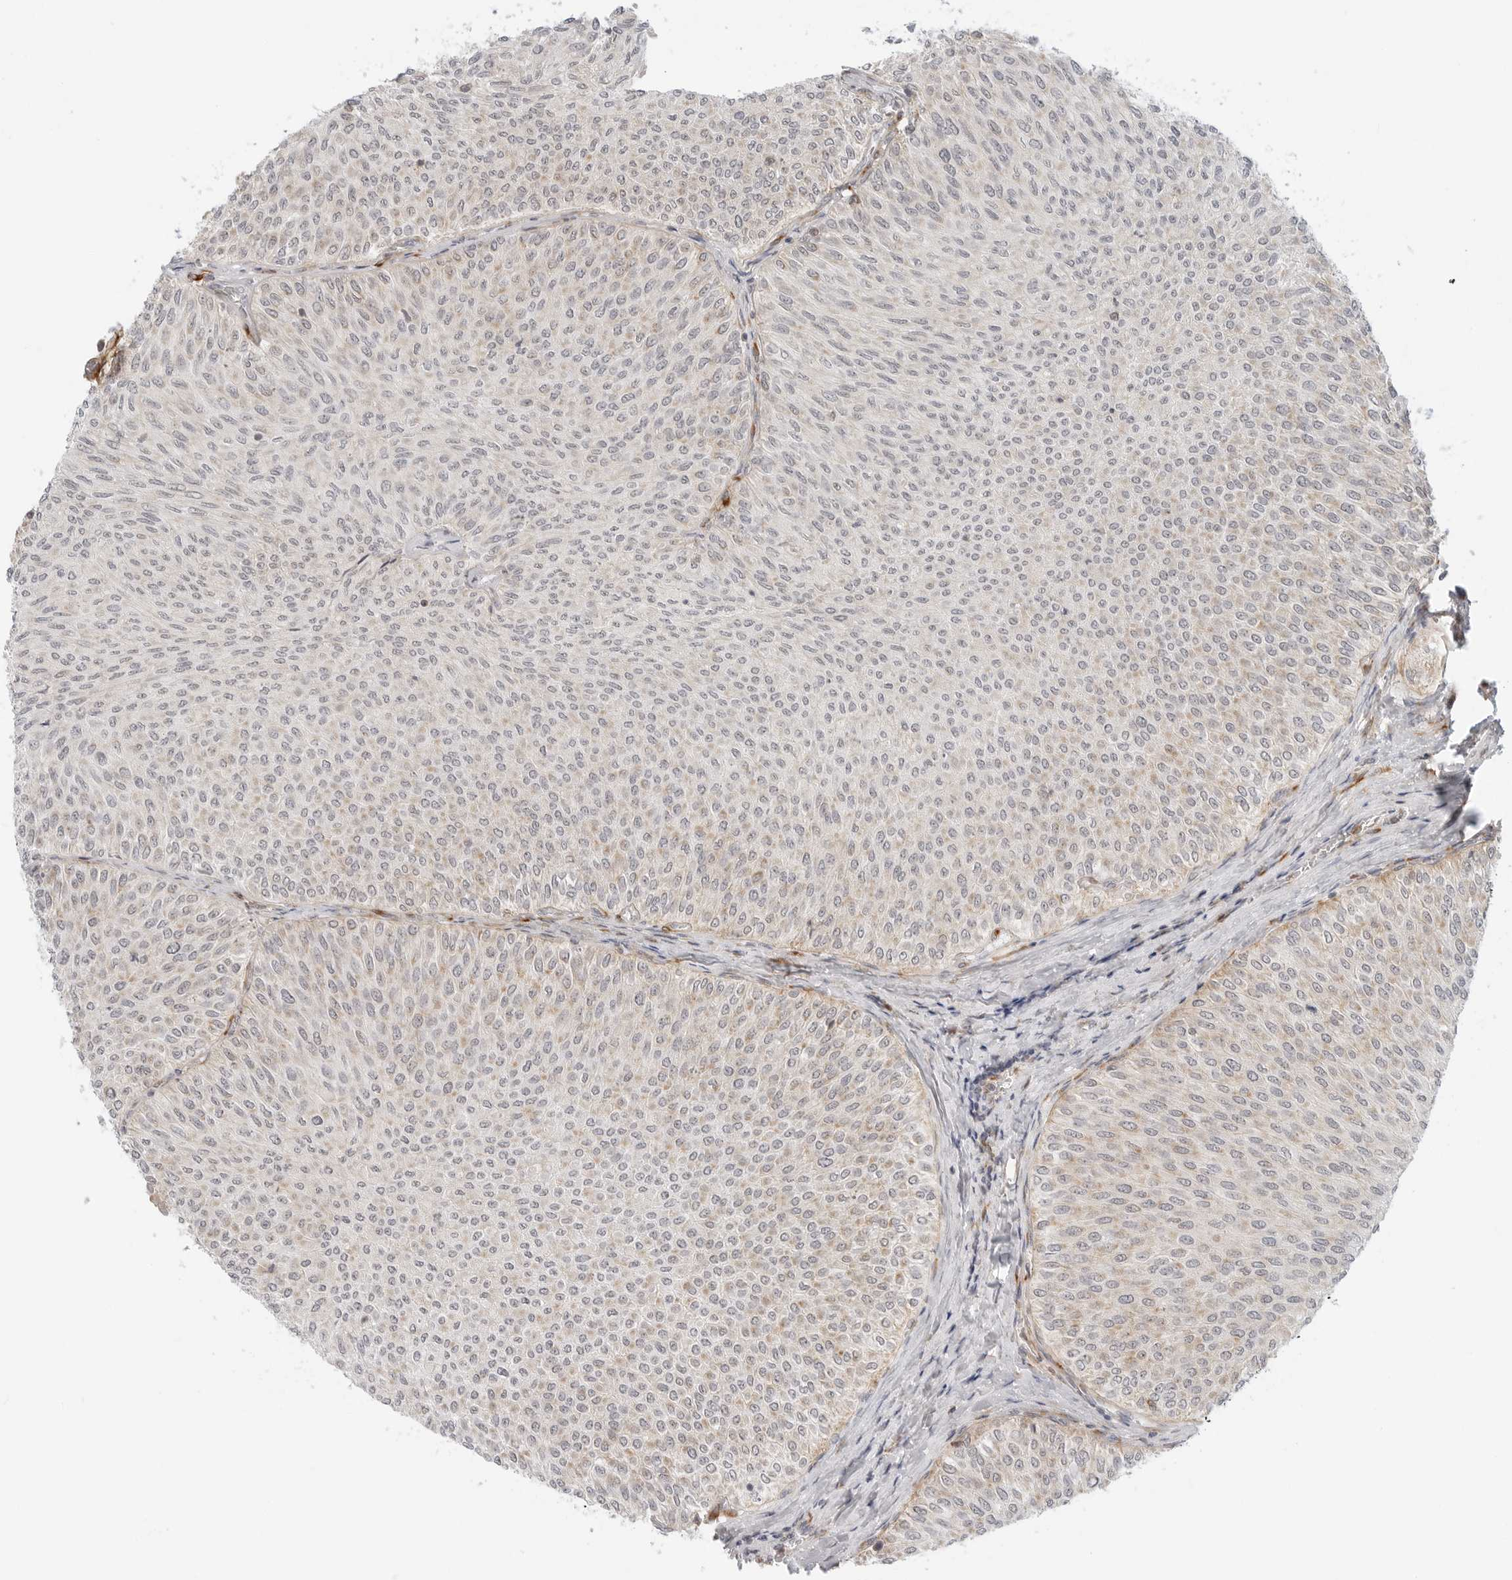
{"staining": {"intensity": "weak", "quantity": "25%-75%", "location": "cytoplasmic/membranous"}, "tissue": "urothelial cancer", "cell_type": "Tumor cells", "image_type": "cancer", "snomed": [{"axis": "morphology", "description": "Urothelial carcinoma, Low grade"}, {"axis": "topography", "description": "Urinary bladder"}], "caption": "A photomicrograph showing weak cytoplasmic/membranous staining in approximately 25%-75% of tumor cells in urothelial carcinoma (low-grade), as visualized by brown immunohistochemical staining.", "gene": "C1QTNF1", "patient": {"sex": "male", "age": 78}}